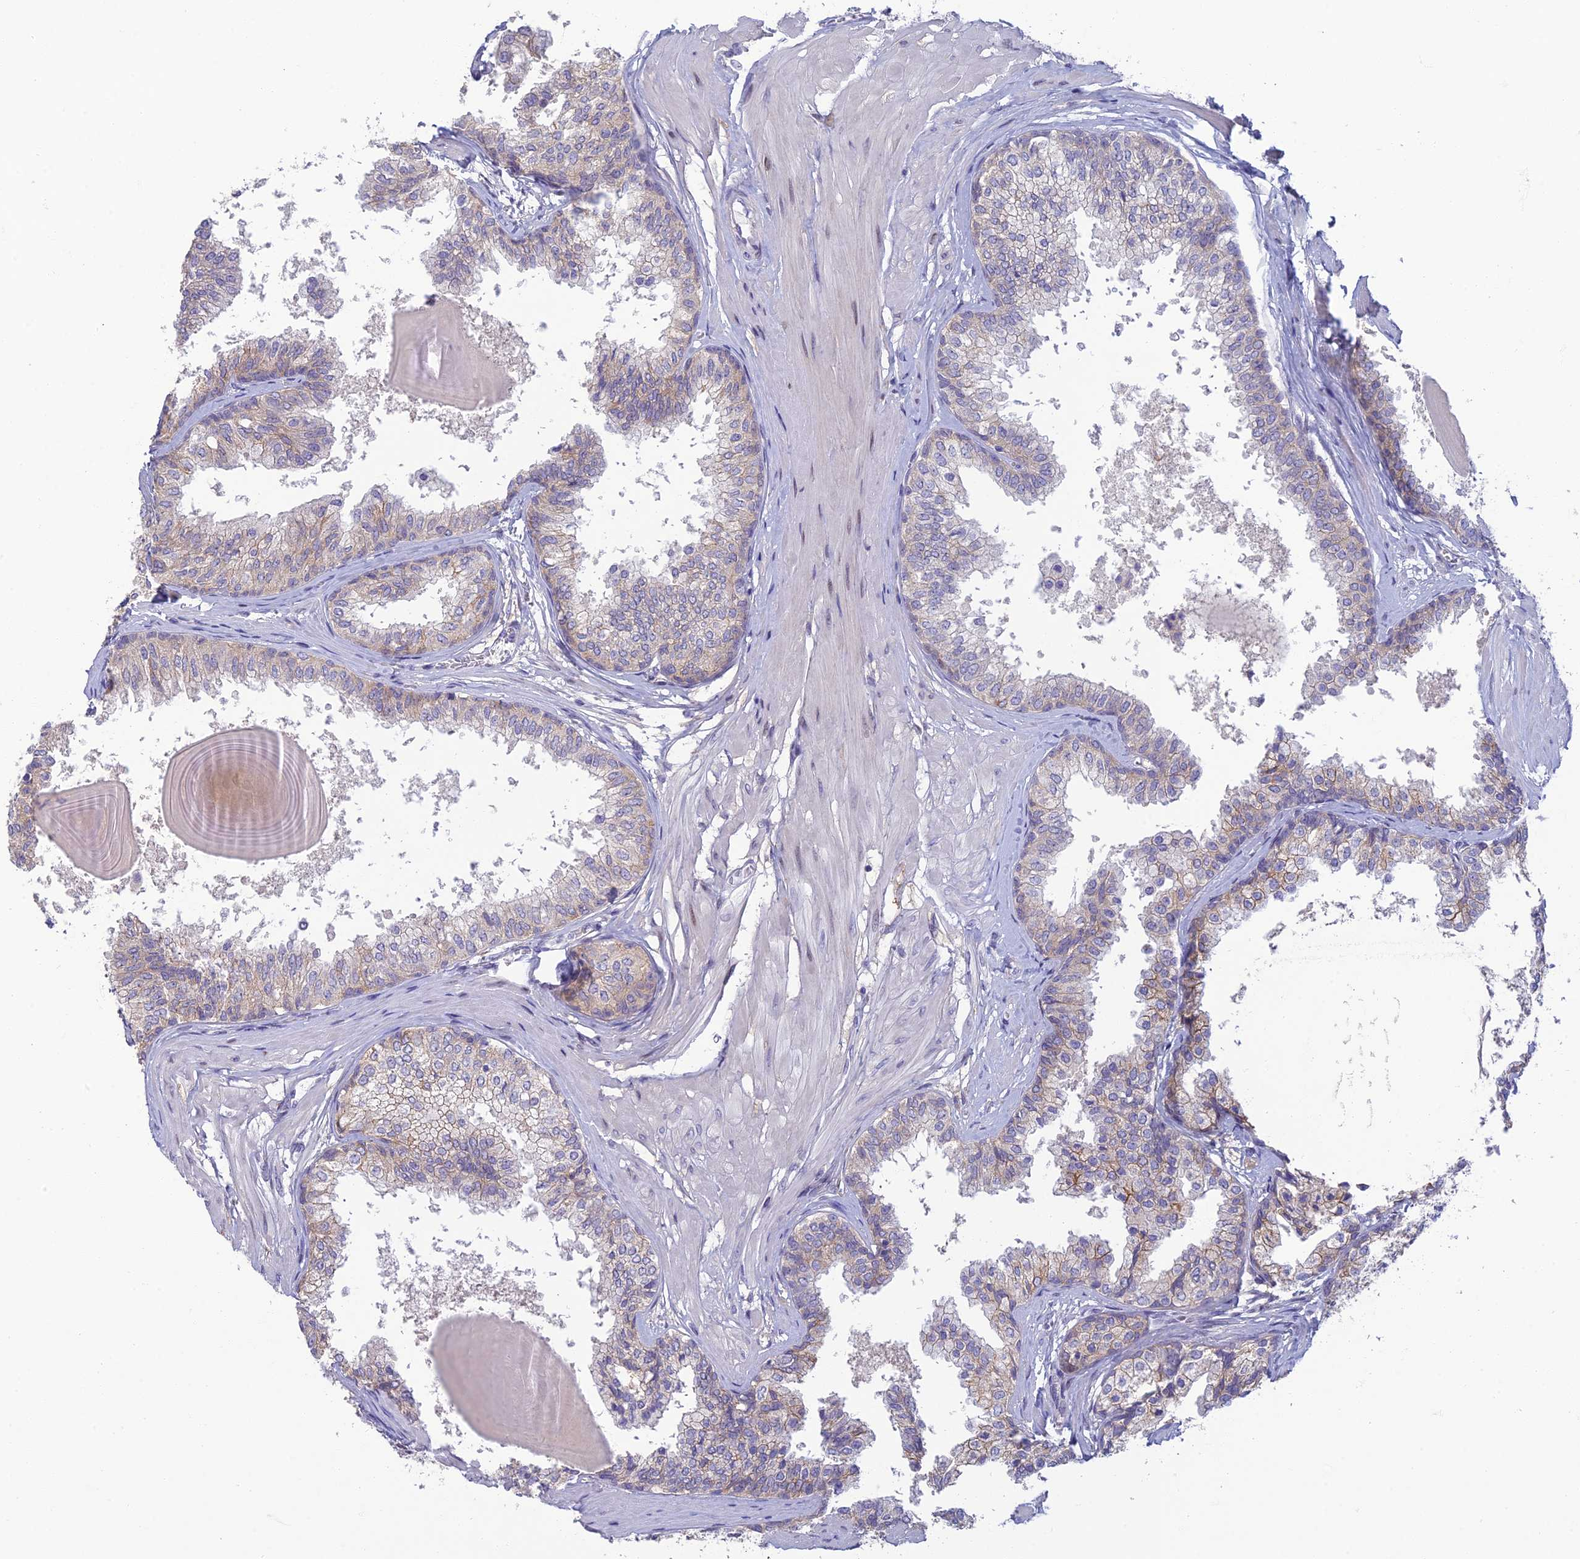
{"staining": {"intensity": "weak", "quantity": "<25%", "location": "cytoplasmic/membranous"}, "tissue": "prostate", "cell_type": "Glandular cells", "image_type": "normal", "snomed": [{"axis": "morphology", "description": "Normal tissue, NOS"}, {"axis": "topography", "description": "Prostate"}], "caption": "This is a image of IHC staining of benign prostate, which shows no staining in glandular cells.", "gene": "NEURL1", "patient": {"sex": "male", "age": 48}}